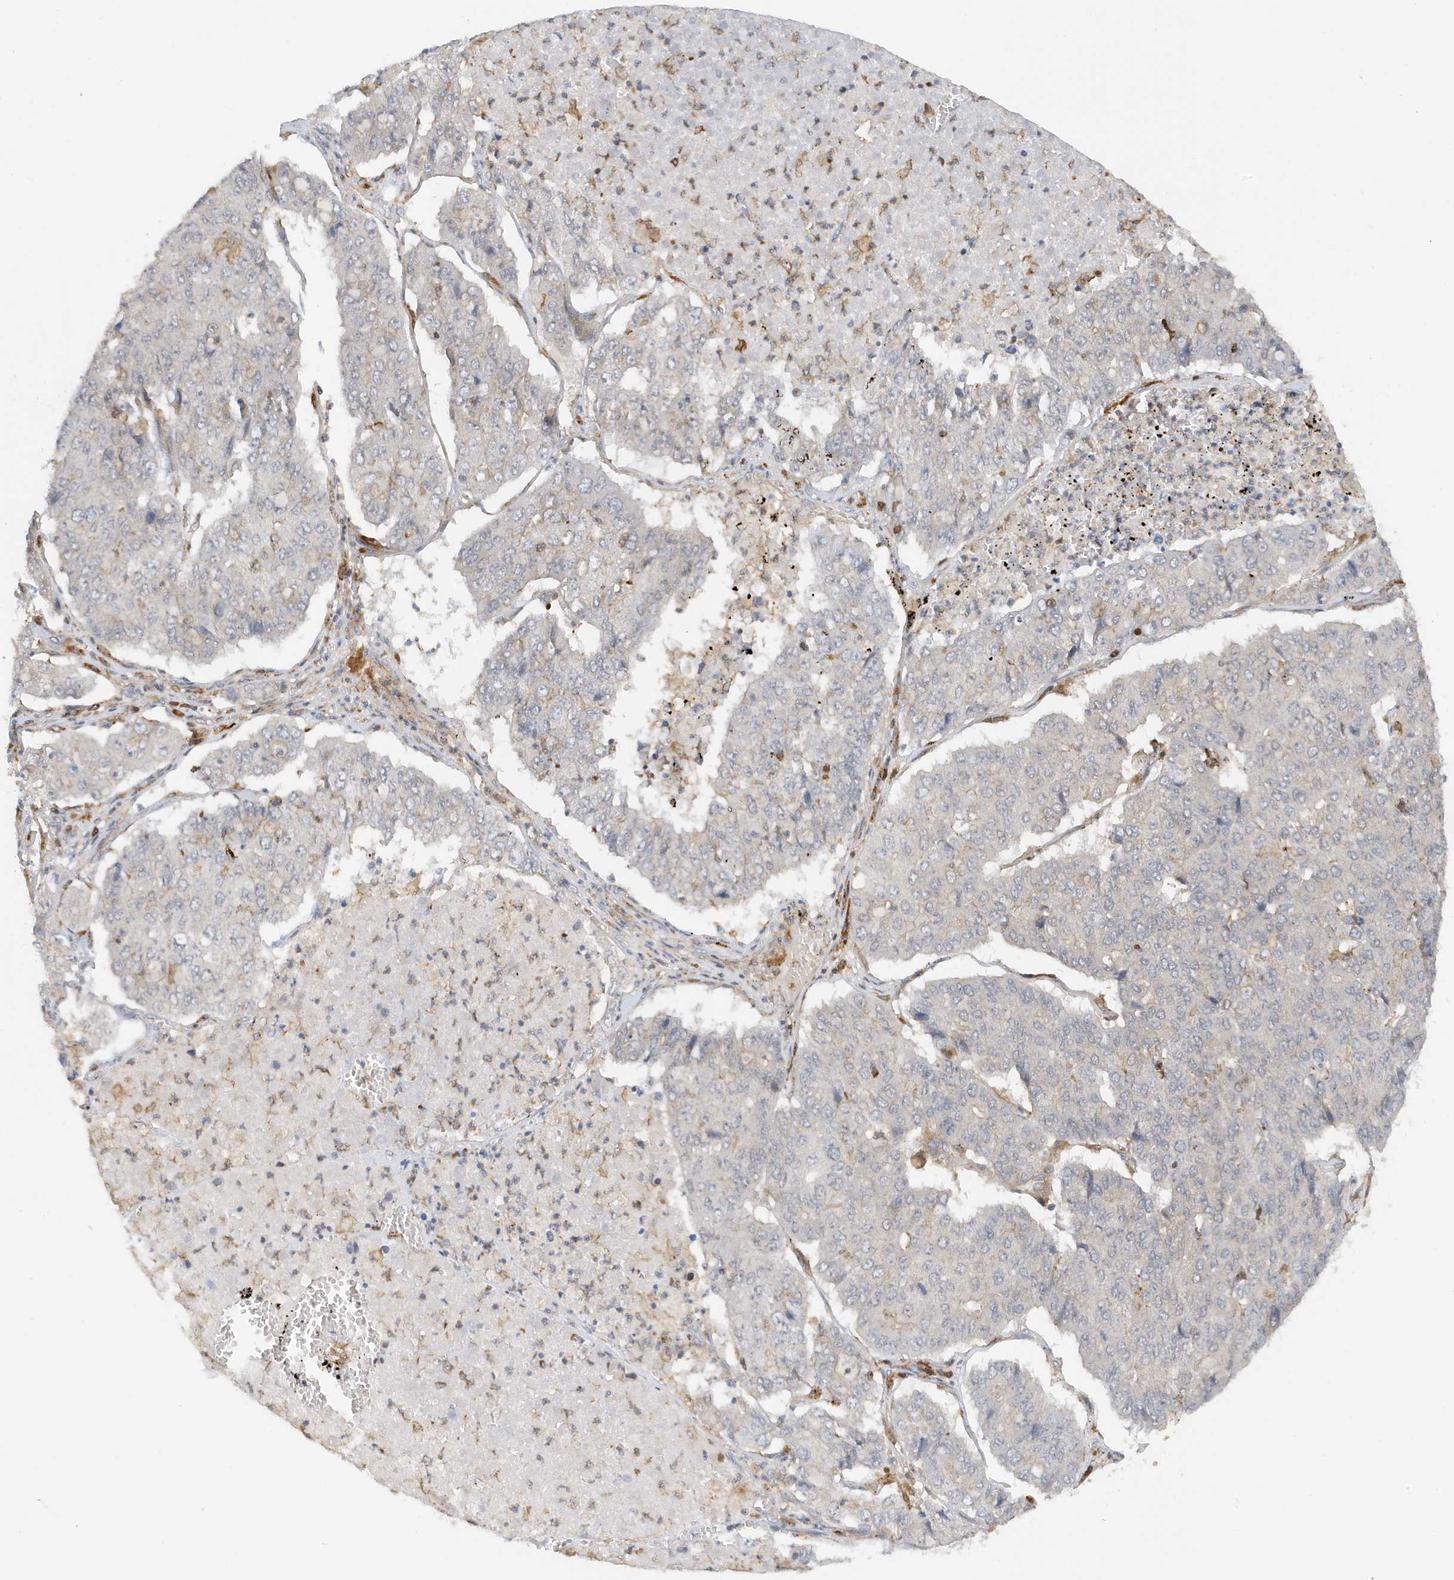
{"staining": {"intensity": "negative", "quantity": "none", "location": "none"}, "tissue": "pancreatic cancer", "cell_type": "Tumor cells", "image_type": "cancer", "snomed": [{"axis": "morphology", "description": "Adenocarcinoma, NOS"}, {"axis": "topography", "description": "Pancreas"}], "caption": "Pancreatic cancer (adenocarcinoma) stained for a protein using IHC displays no expression tumor cells.", "gene": "TATDN3", "patient": {"sex": "male", "age": 50}}